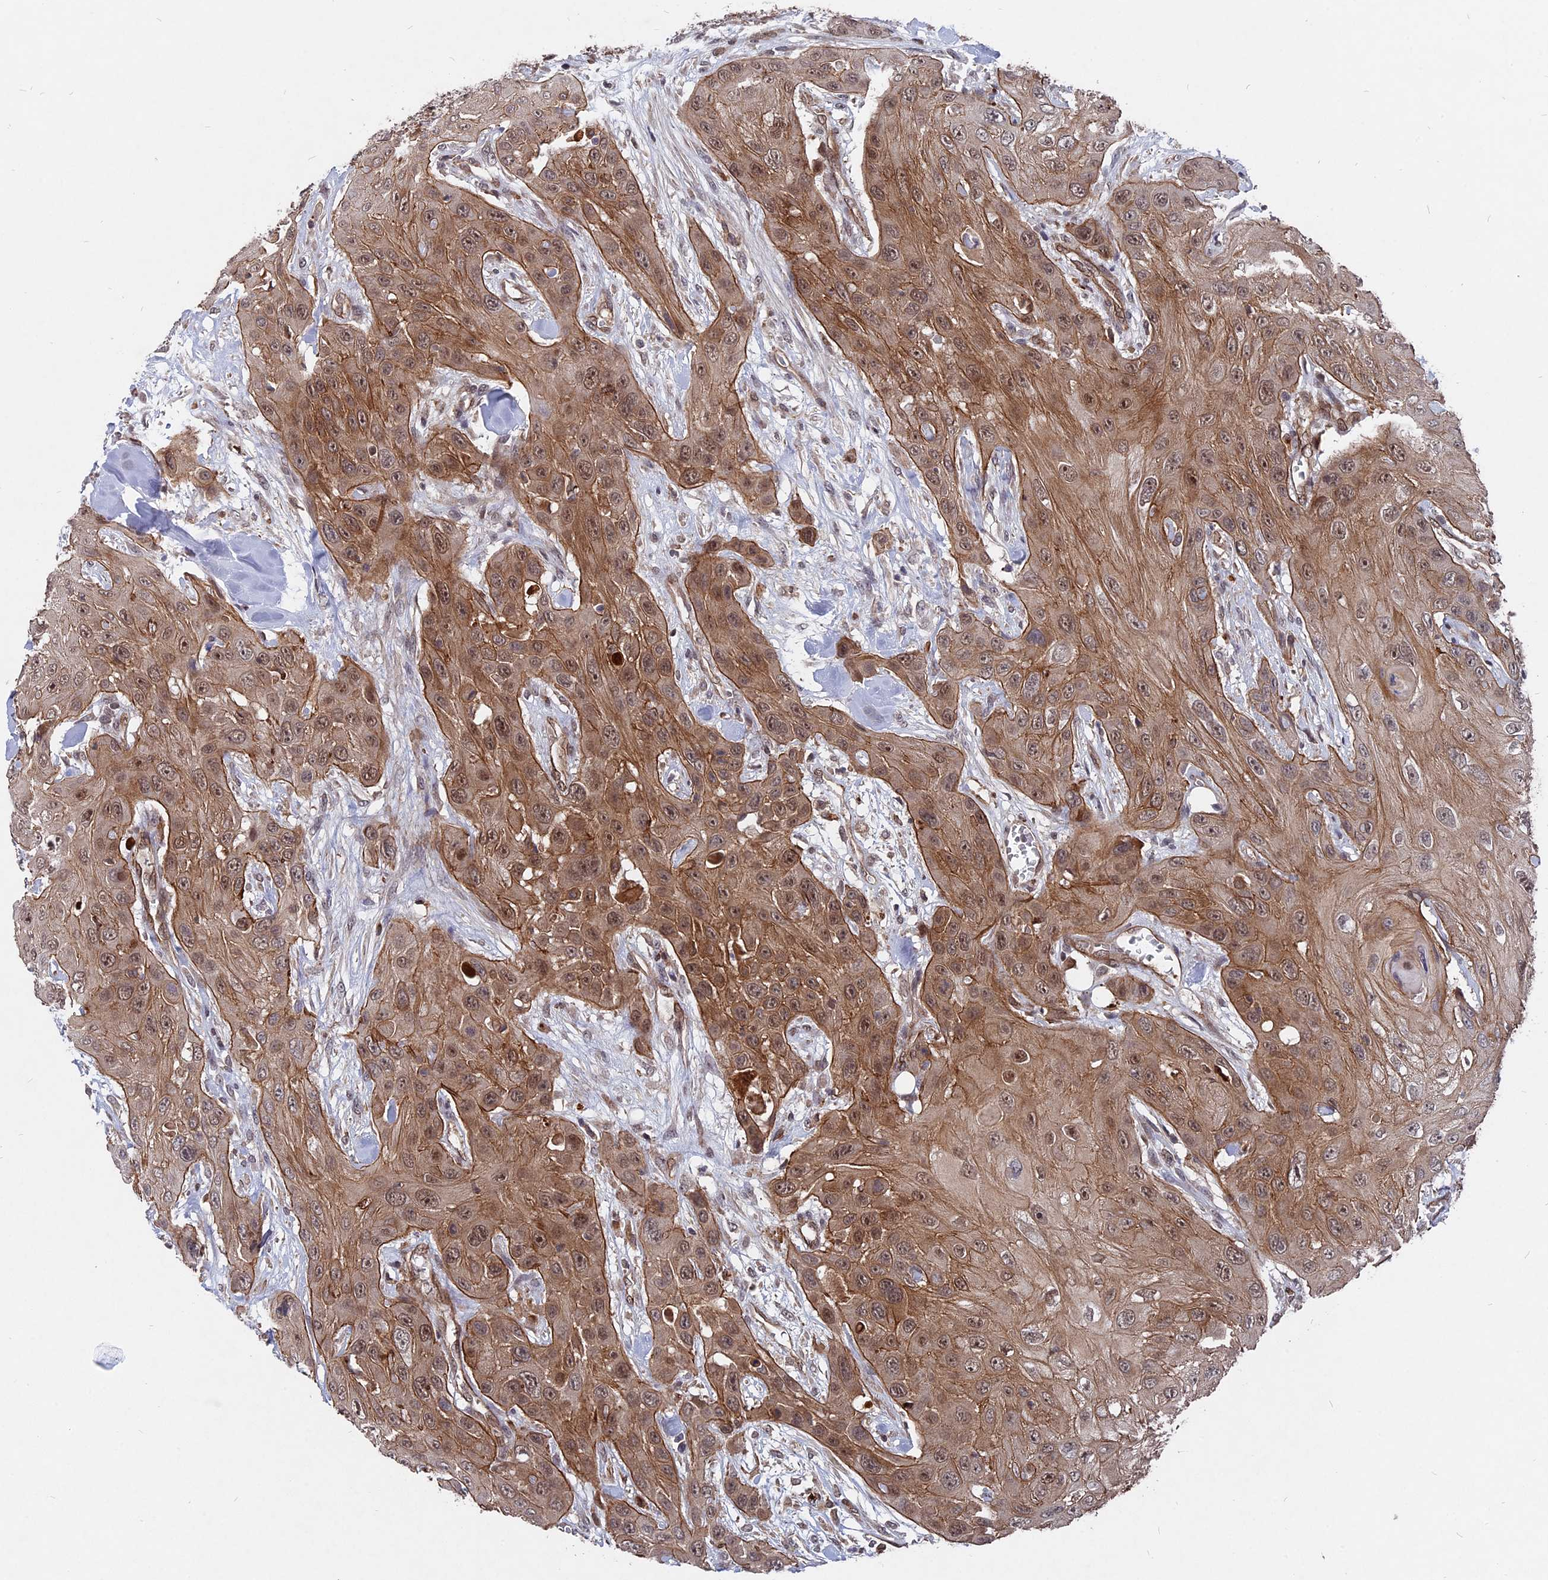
{"staining": {"intensity": "moderate", "quantity": ">75%", "location": "cytoplasmic/membranous,nuclear"}, "tissue": "head and neck cancer", "cell_type": "Tumor cells", "image_type": "cancer", "snomed": [{"axis": "morphology", "description": "Squamous cell carcinoma, NOS"}, {"axis": "topography", "description": "Head-Neck"}], "caption": "Head and neck cancer (squamous cell carcinoma) stained with a protein marker reveals moderate staining in tumor cells.", "gene": "NOSIP", "patient": {"sex": "male", "age": 81}}